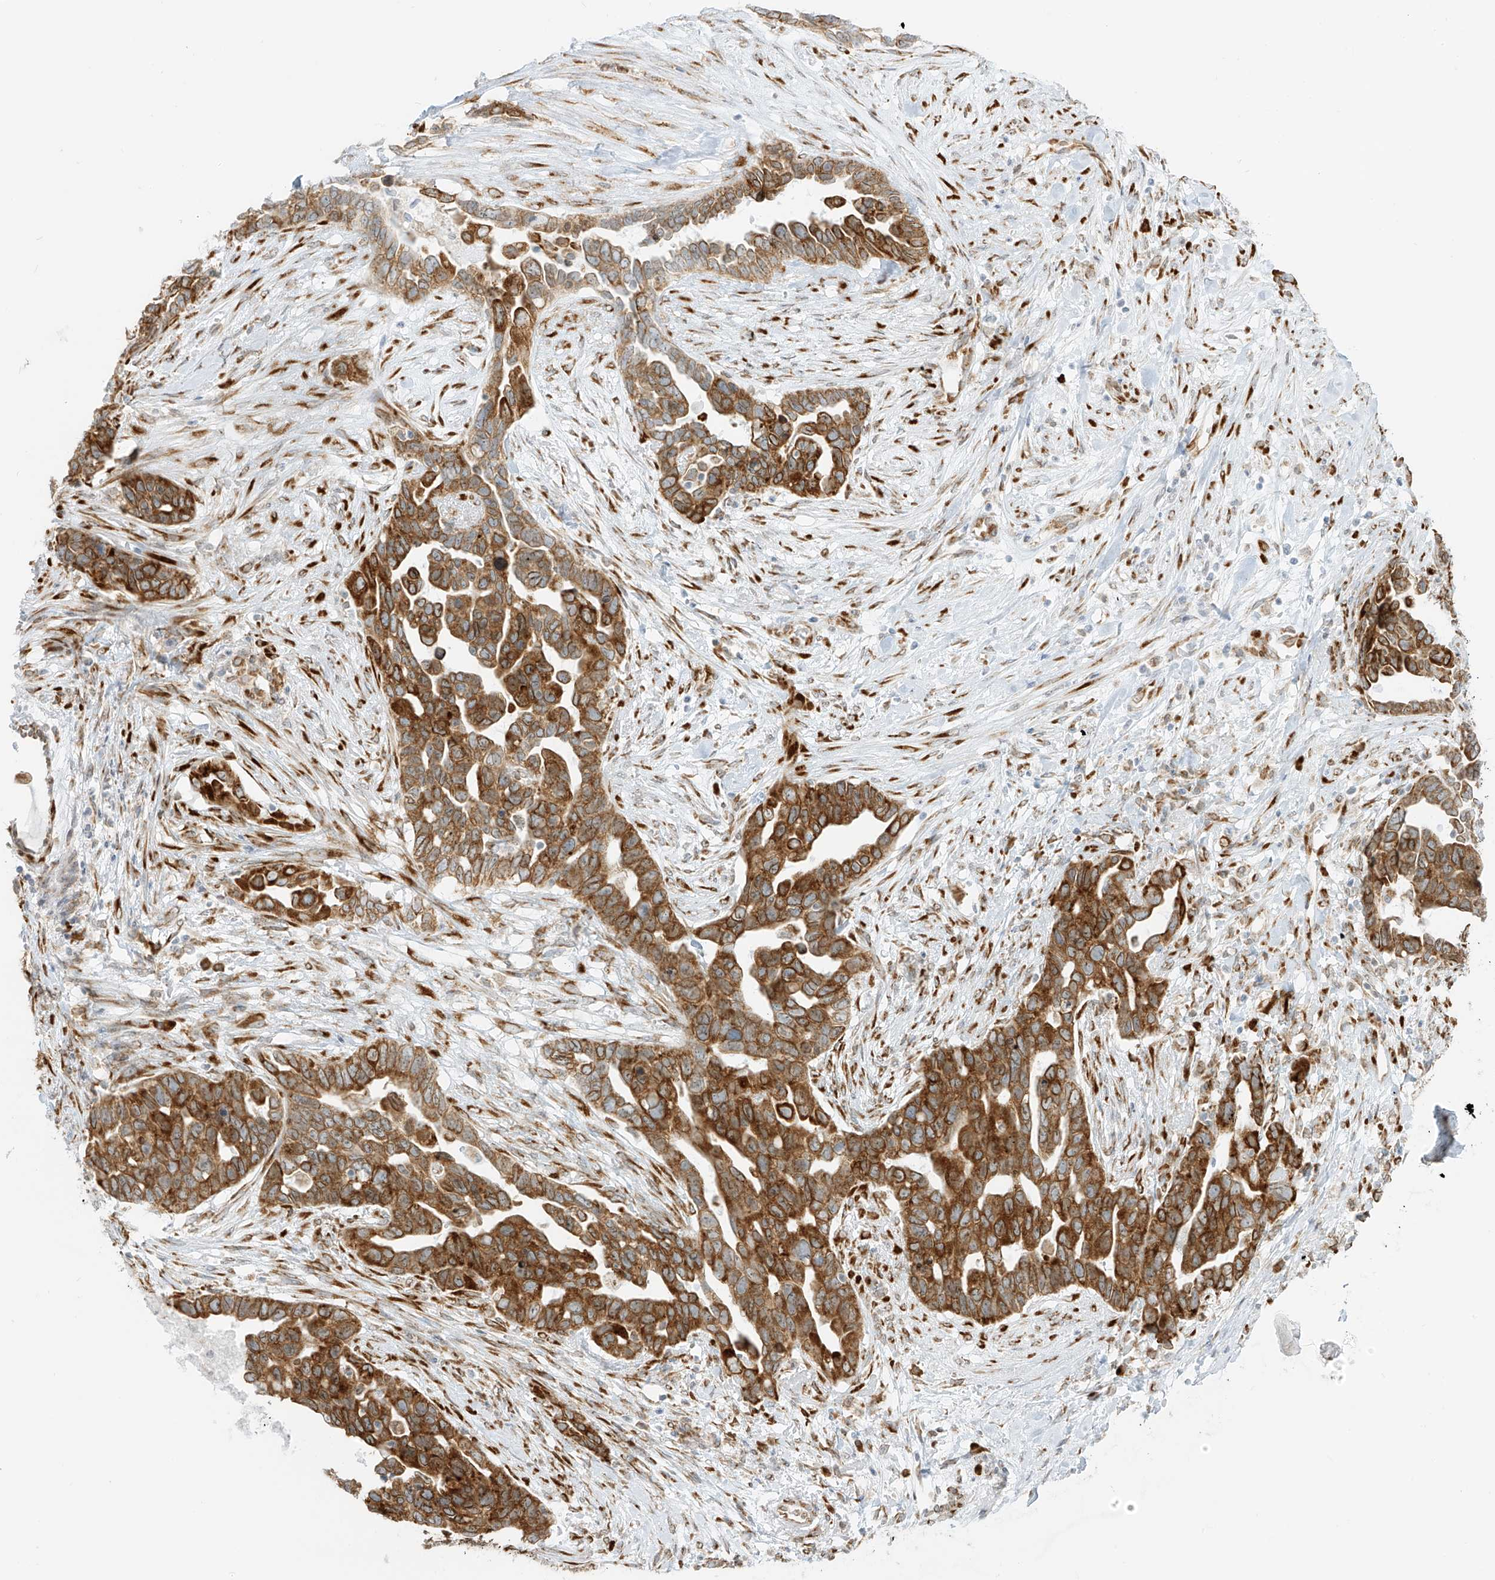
{"staining": {"intensity": "strong", "quantity": ">75%", "location": "cytoplasmic/membranous"}, "tissue": "ovarian cancer", "cell_type": "Tumor cells", "image_type": "cancer", "snomed": [{"axis": "morphology", "description": "Cystadenocarcinoma, serous, NOS"}, {"axis": "topography", "description": "Ovary"}], "caption": "Ovarian cancer stained with a protein marker demonstrates strong staining in tumor cells.", "gene": "LRRC59", "patient": {"sex": "female", "age": 54}}